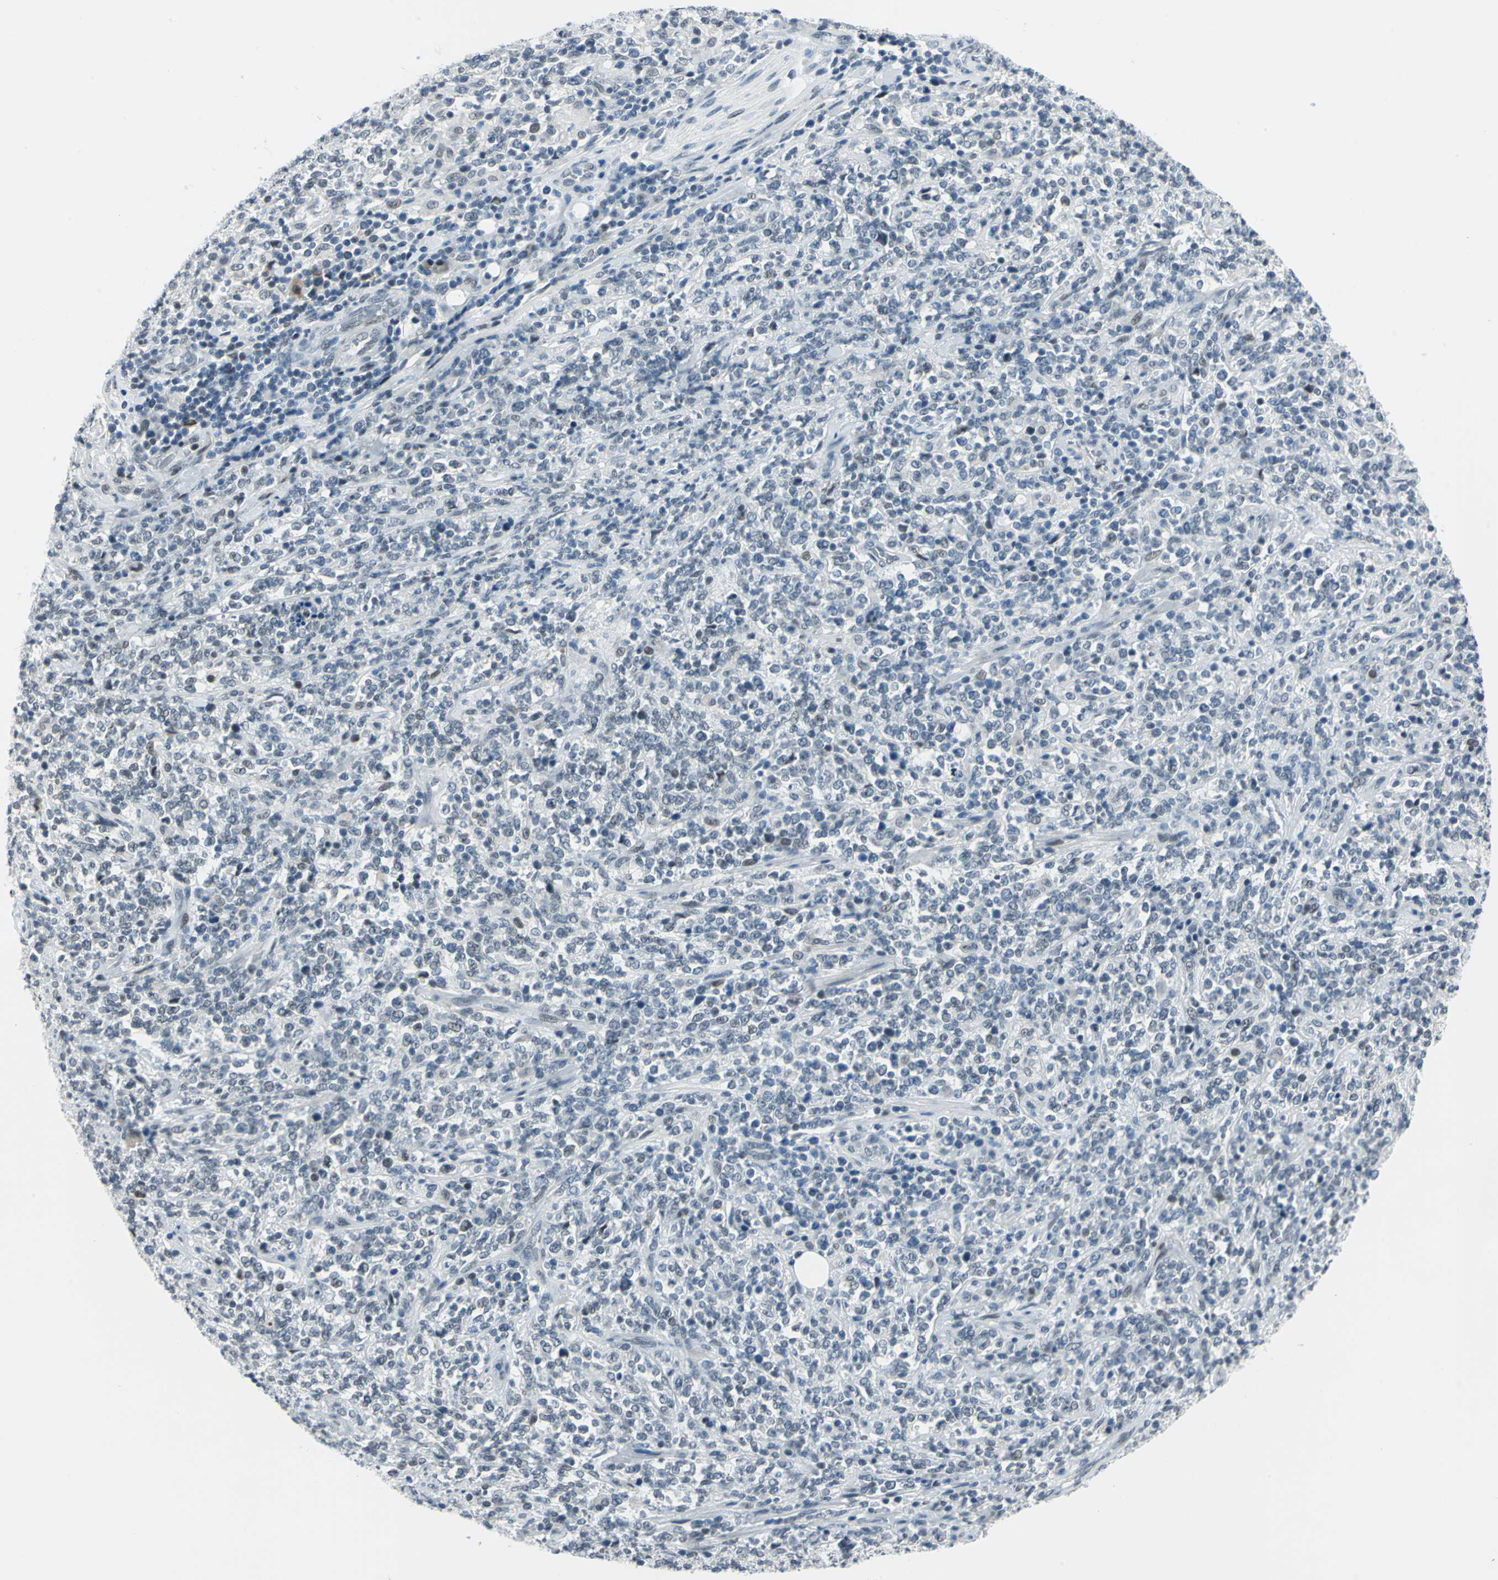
{"staining": {"intensity": "weak", "quantity": "<25%", "location": "nuclear"}, "tissue": "lymphoma", "cell_type": "Tumor cells", "image_type": "cancer", "snomed": [{"axis": "morphology", "description": "Malignant lymphoma, non-Hodgkin's type, High grade"}, {"axis": "topography", "description": "Soft tissue"}], "caption": "DAB (3,3'-diaminobenzidine) immunohistochemical staining of lymphoma displays no significant positivity in tumor cells. (DAB IHC, high magnification).", "gene": "MTMR10", "patient": {"sex": "male", "age": 18}}